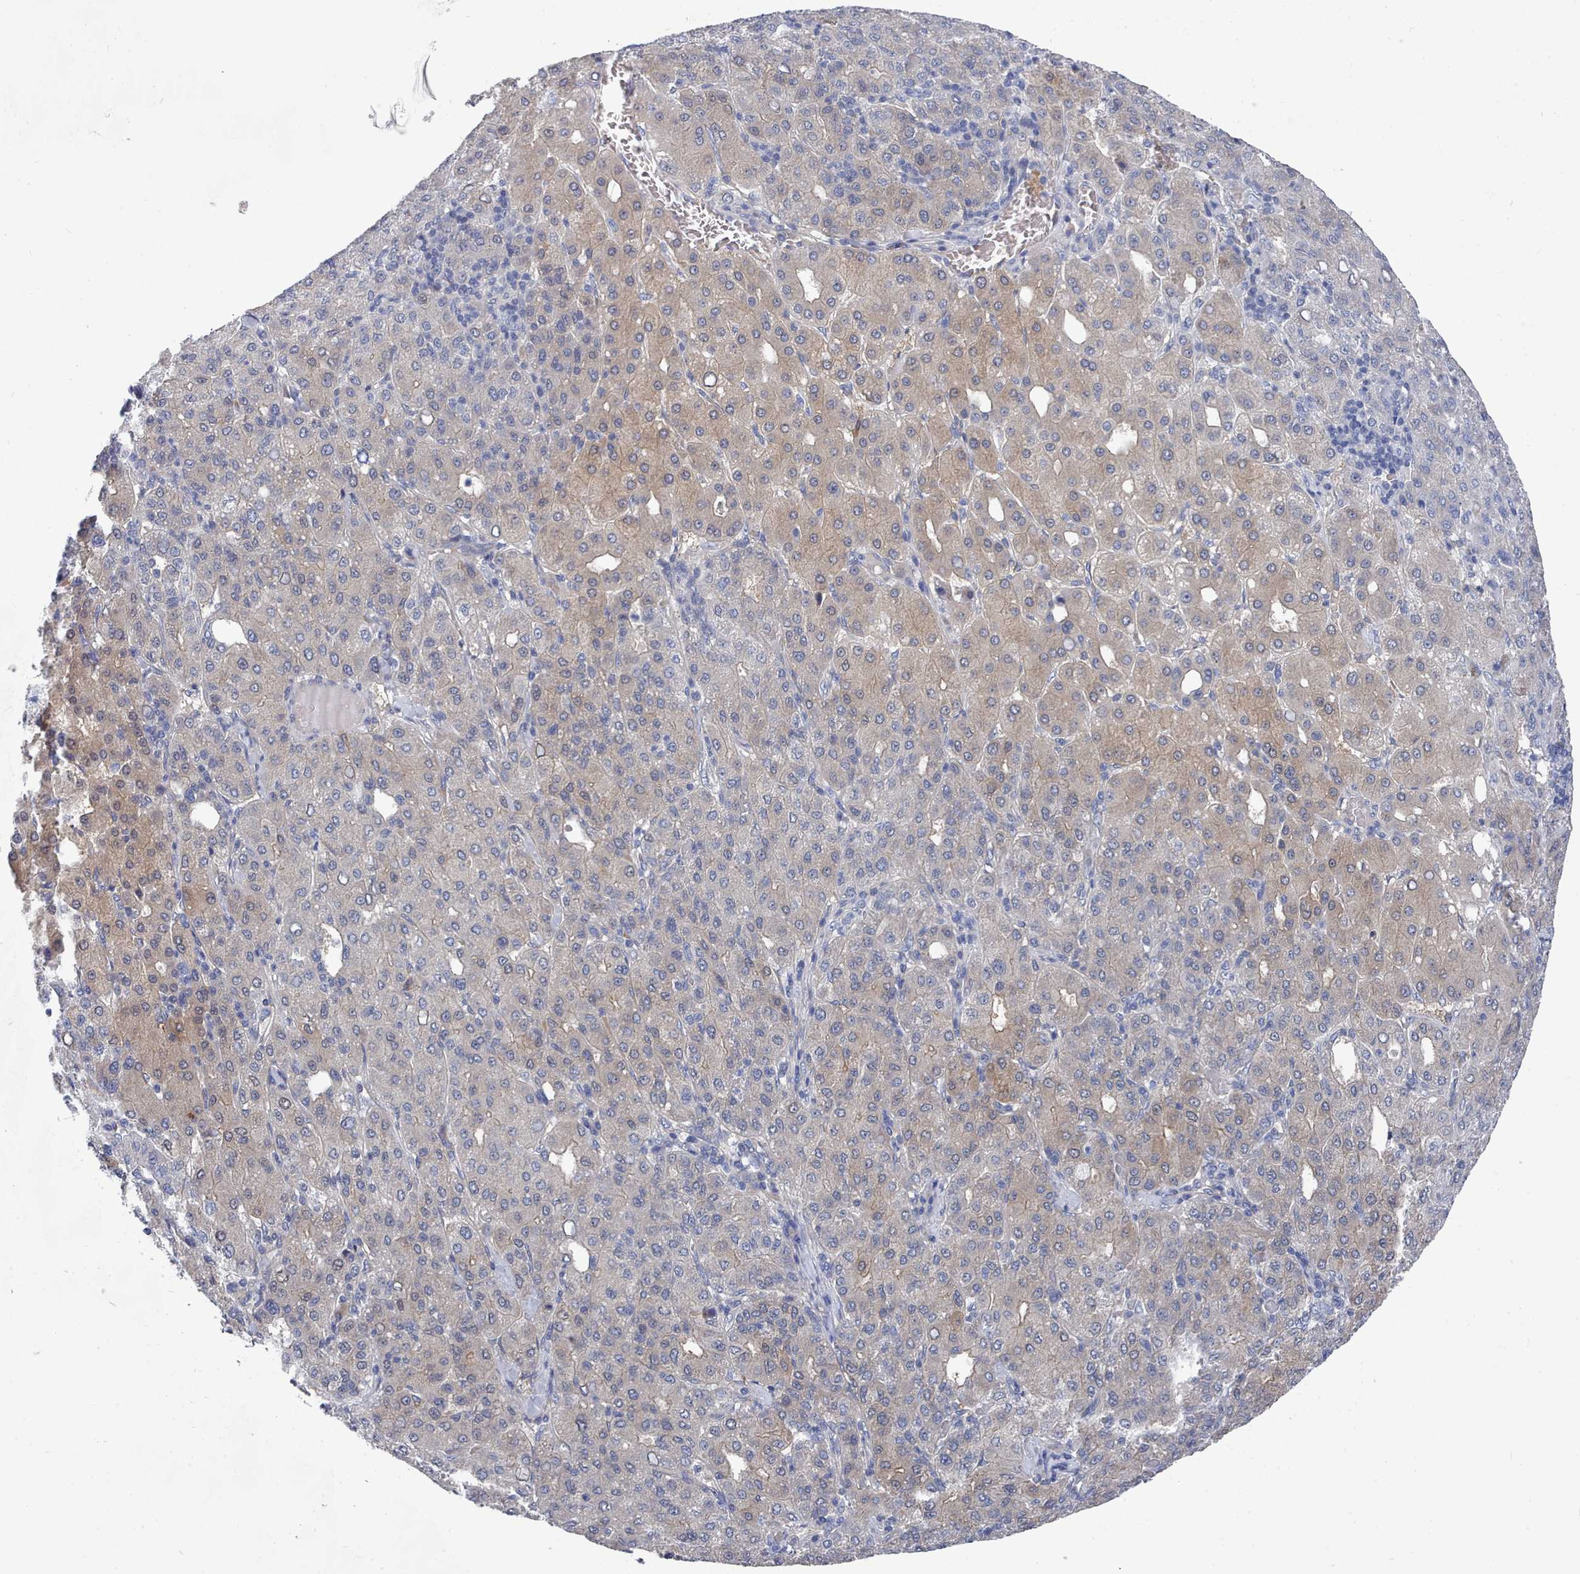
{"staining": {"intensity": "weak", "quantity": "25%-75%", "location": "cytoplasmic/membranous"}, "tissue": "liver cancer", "cell_type": "Tumor cells", "image_type": "cancer", "snomed": [{"axis": "morphology", "description": "Carcinoma, Hepatocellular, NOS"}, {"axis": "topography", "description": "Liver"}], "caption": "An IHC image of neoplastic tissue is shown. Protein staining in brown highlights weak cytoplasmic/membranous positivity in liver cancer within tumor cells.", "gene": "PDE4C", "patient": {"sex": "male", "age": 65}}